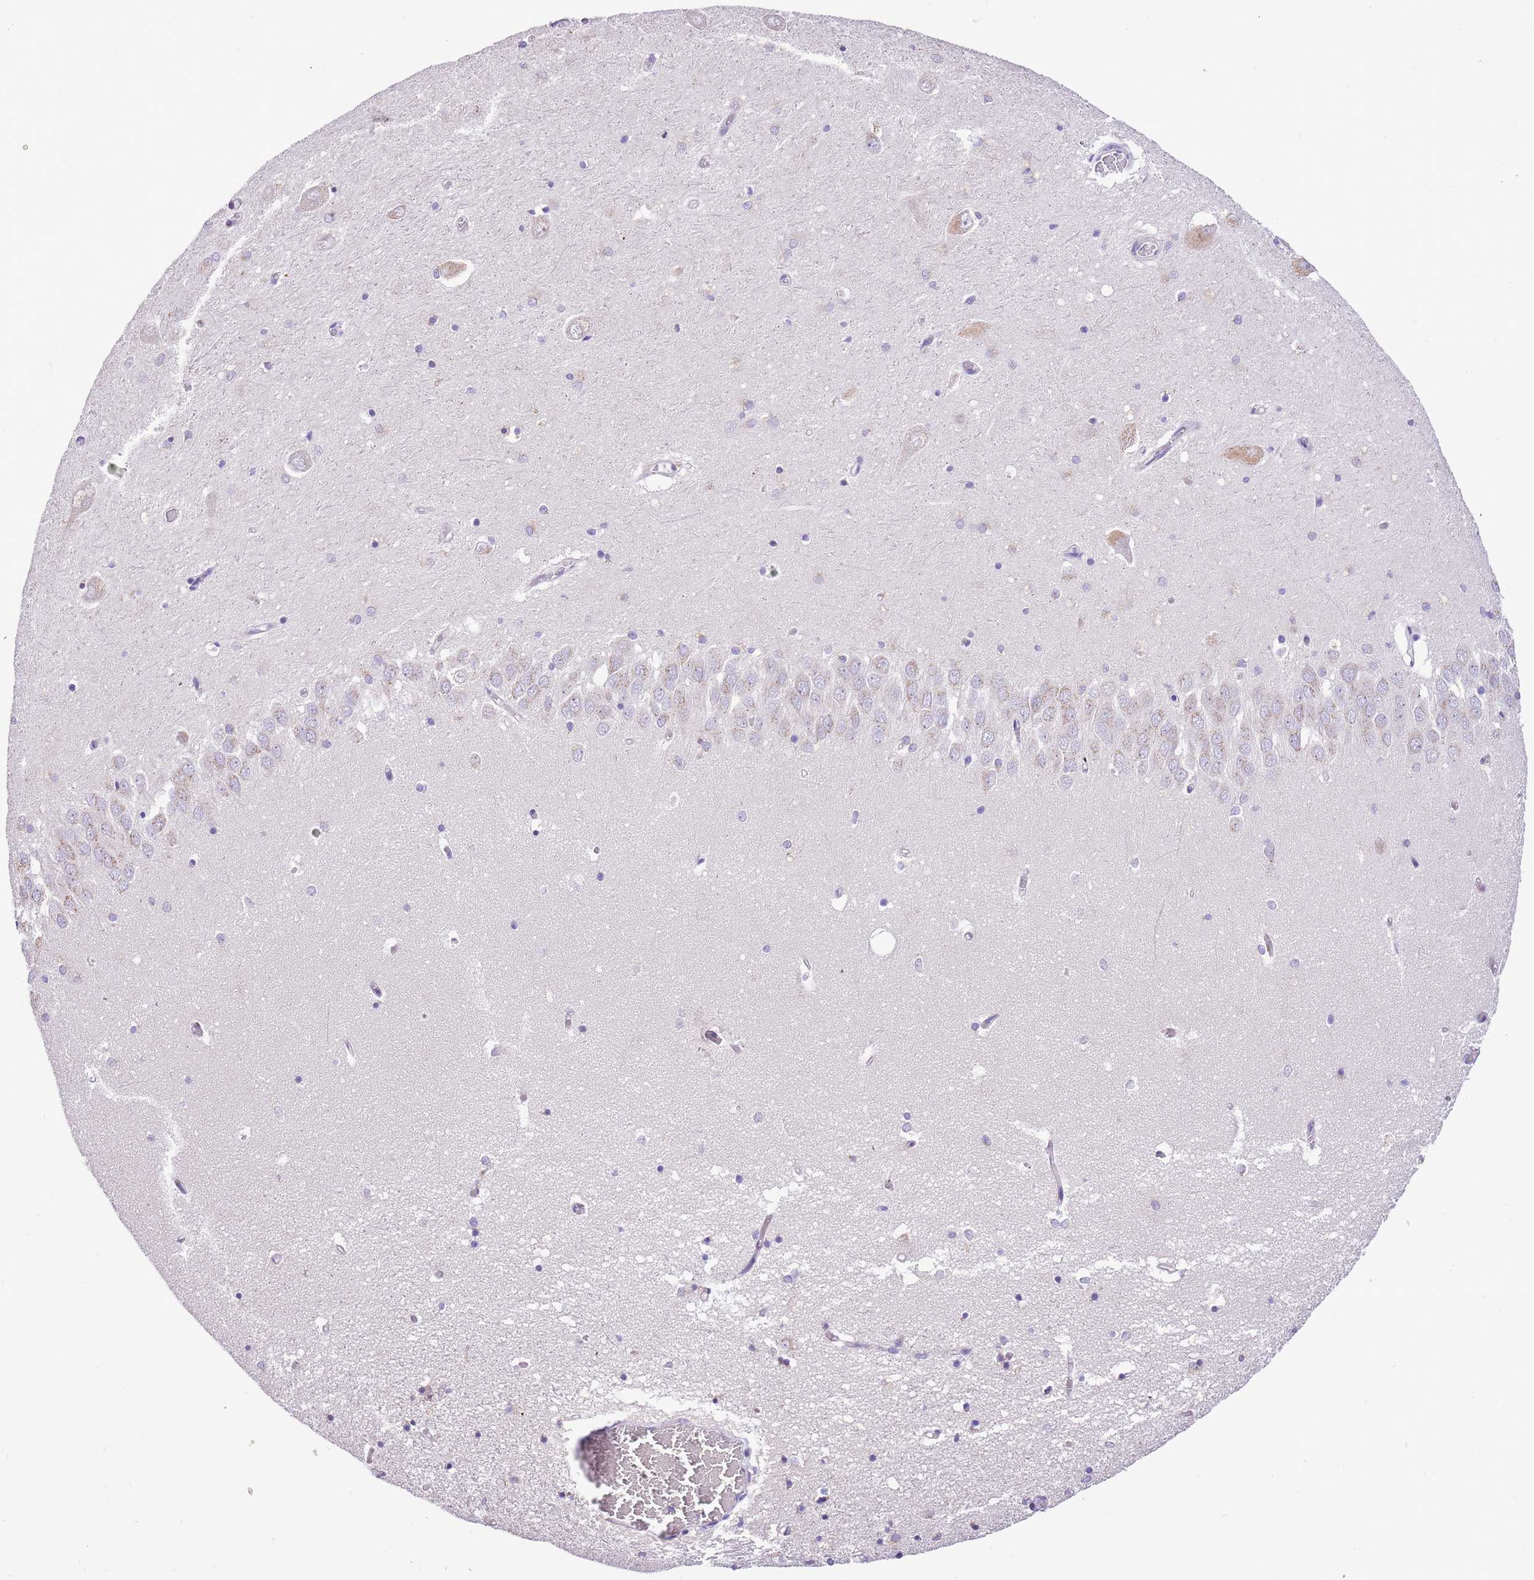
{"staining": {"intensity": "negative", "quantity": "none", "location": "none"}, "tissue": "hippocampus", "cell_type": "Glial cells", "image_type": "normal", "snomed": [{"axis": "morphology", "description": "Normal tissue, NOS"}, {"axis": "topography", "description": "Hippocampus"}], "caption": "An IHC histopathology image of normal hippocampus is shown. There is no staining in glial cells of hippocampus. (DAB IHC visualized using brightfield microscopy, high magnification).", "gene": "COX17", "patient": {"sex": "male", "age": 70}}